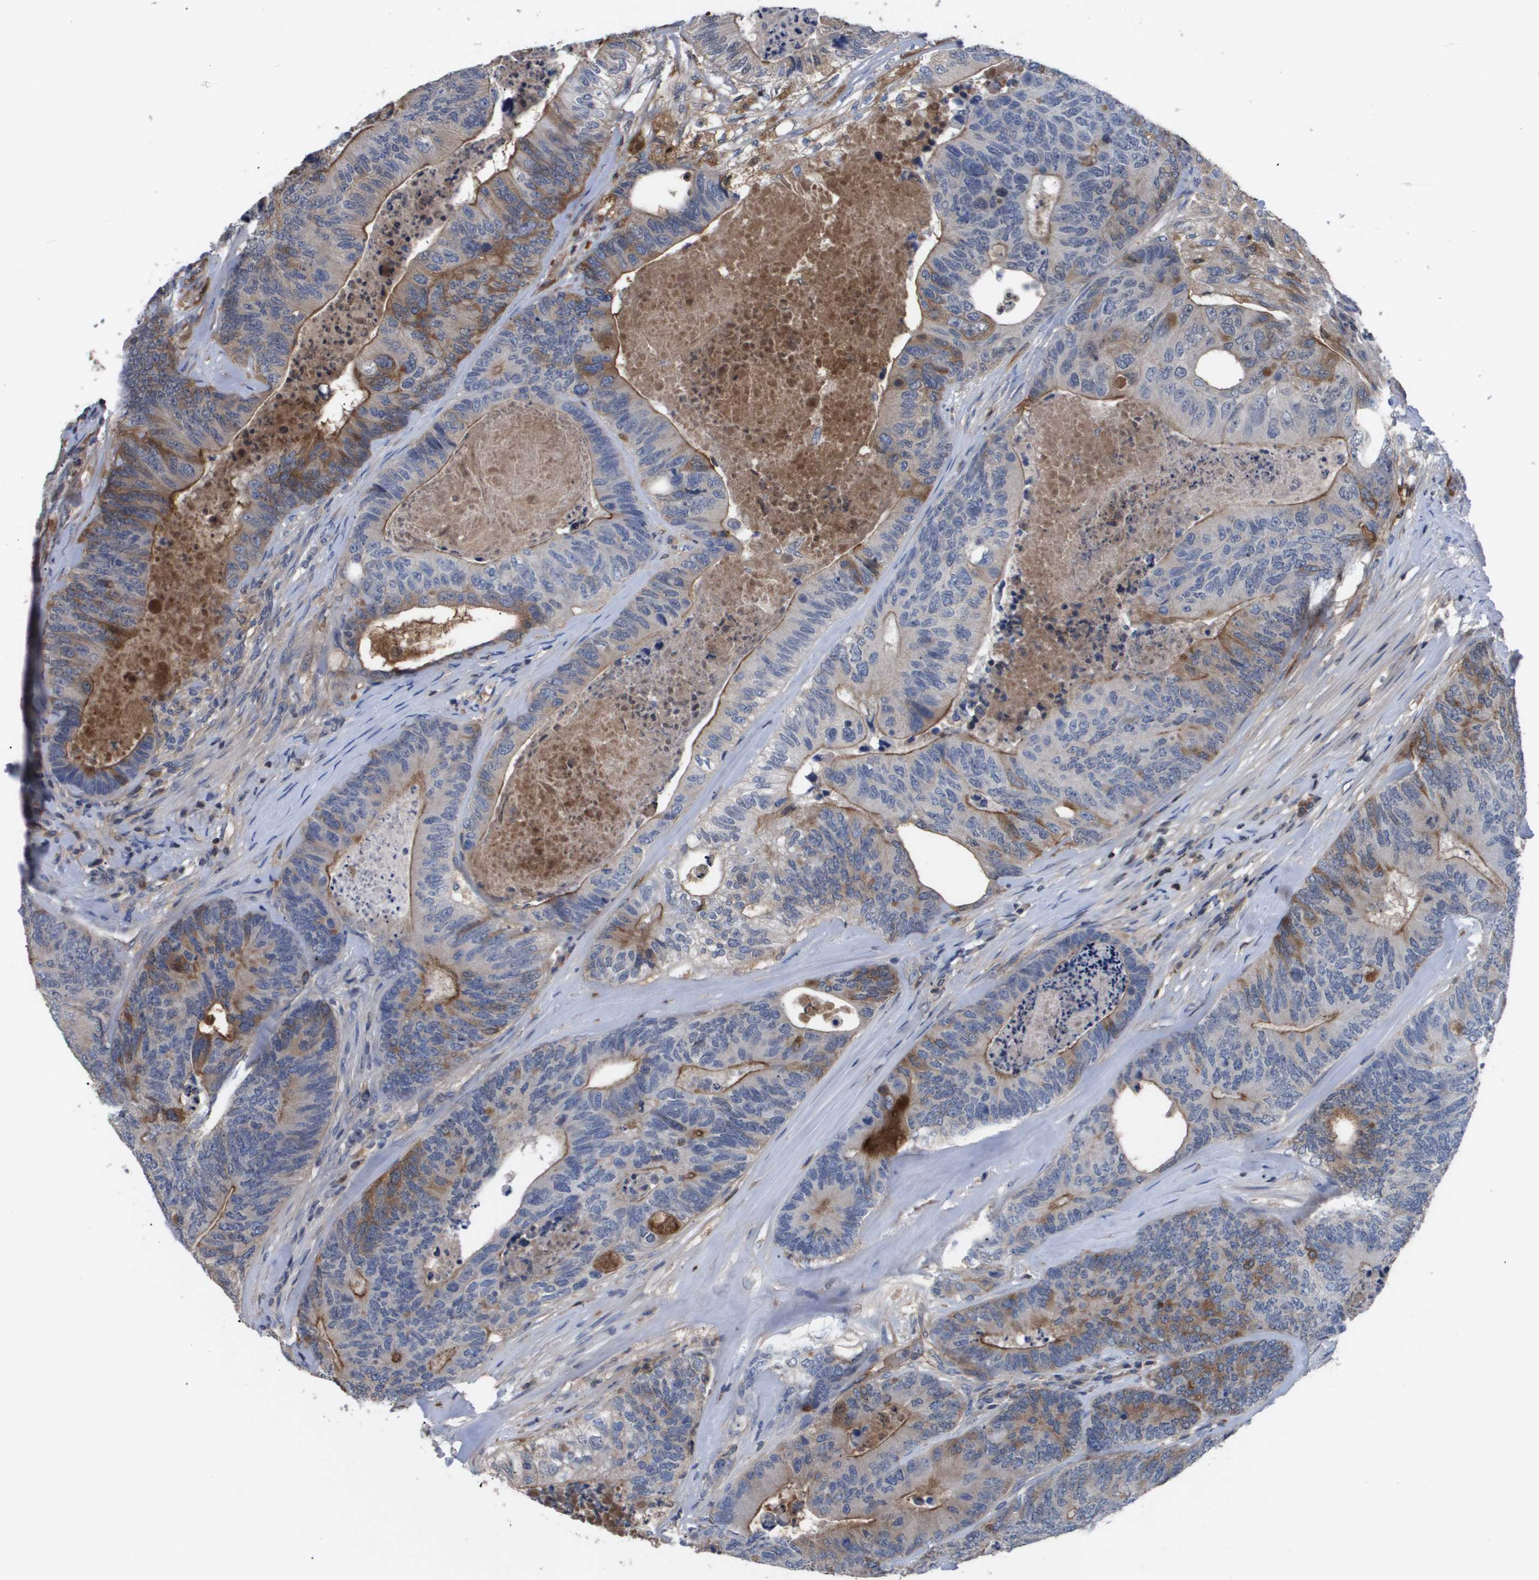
{"staining": {"intensity": "moderate", "quantity": "25%-75%", "location": "cytoplasmic/membranous"}, "tissue": "colorectal cancer", "cell_type": "Tumor cells", "image_type": "cancer", "snomed": [{"axis": "morphology", "description": "Adenocarcinoma, NOS"}, {"axis": "topography", "description": "Colon"}], "caption": "A high-resolution micrograph shows immunohistochemistry staining of colorectal adenocarcinoma, which shows moderate cytoplasmic/membranous positivity in about 25%-75% of tumor cells.", "gene": "SERPINA6", "patient": {"sex": "female", "age": 67}}